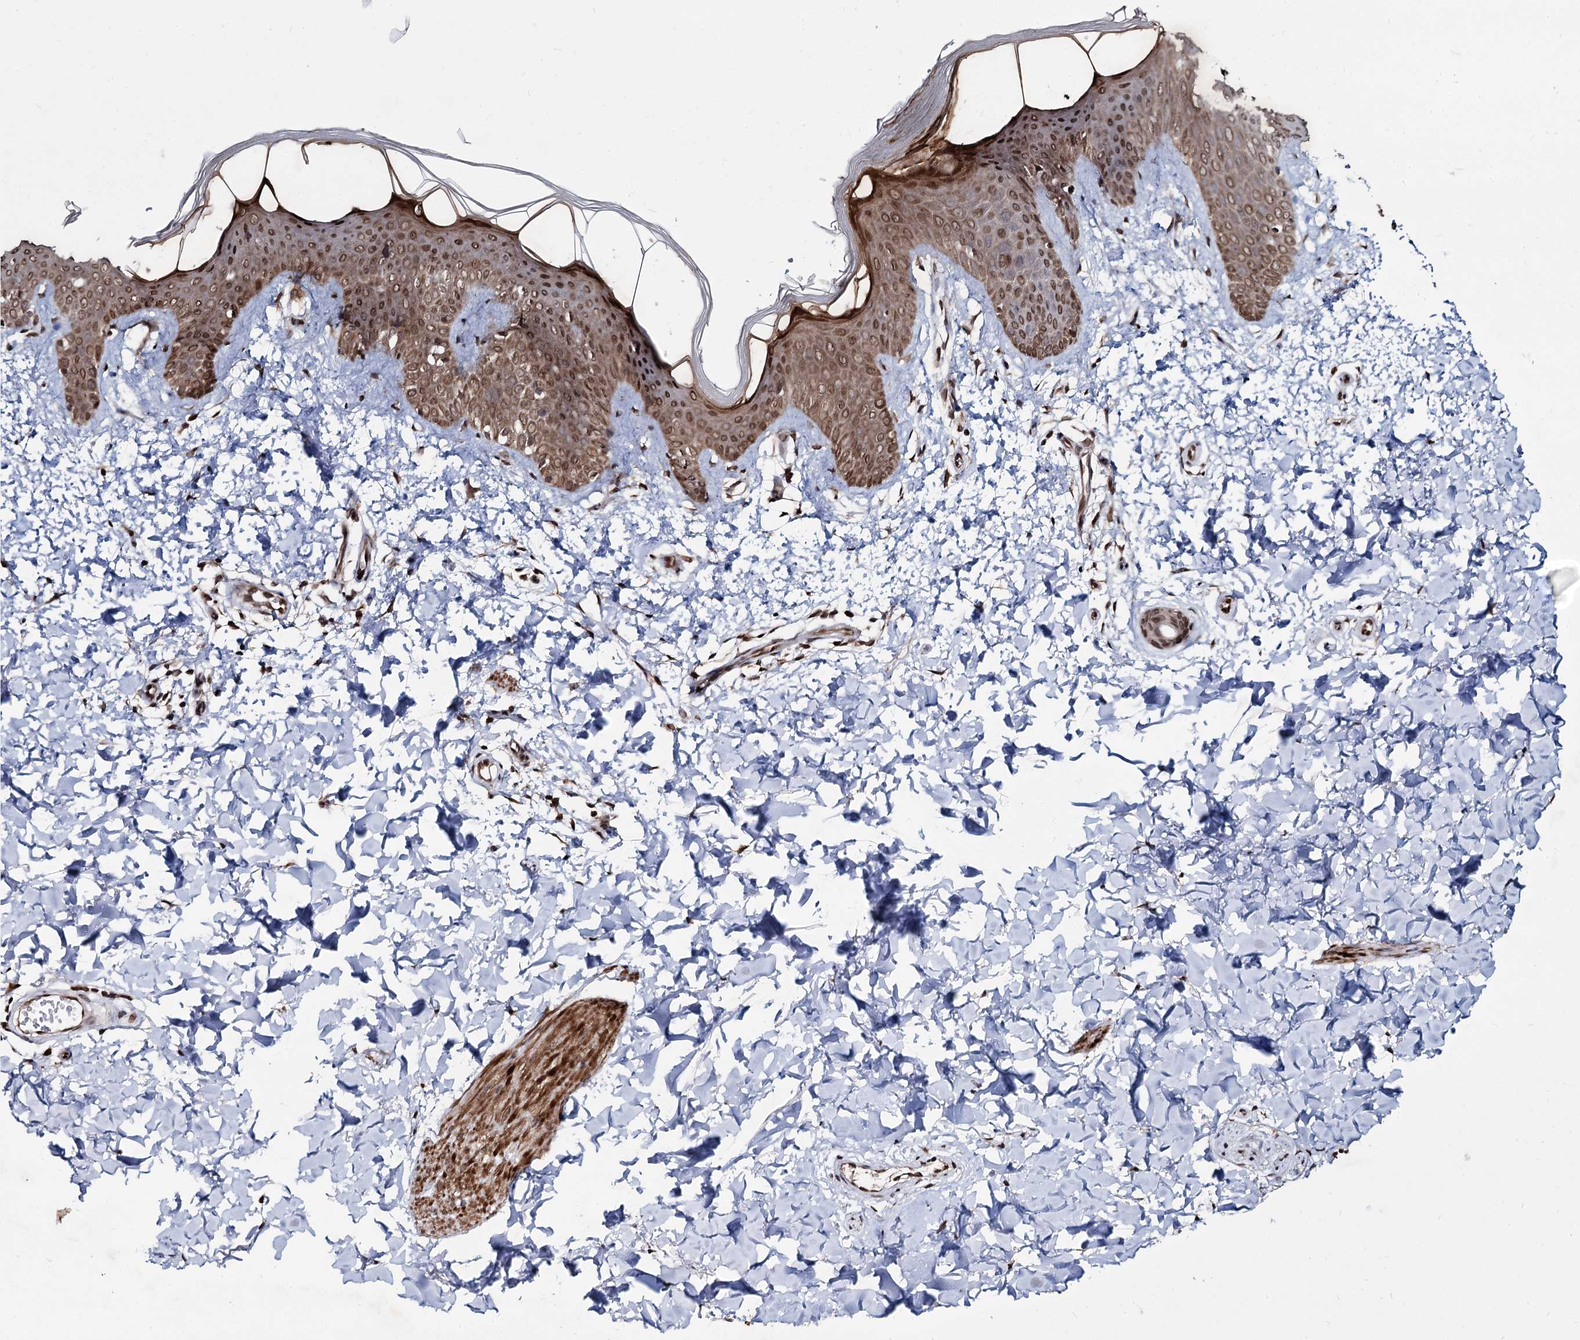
{"staining": {"intensity": "moderate", "quantity": ">75%", "location": "cytoplasmic/membranous,nuclear"}, "tissue": "skin", "cell_type": "Fibroblasts", "image_type": "normal", "snomed": [{"axis": "morphology", "description": "Normal tissue, NOS"}, {"axis": "topography", "description": "Skin"}], "caption": "An immunohistochemistry (IHC) image of normal tissue is shown. Protein staining in brown shows moderate cytoplasmic/membranous,nuclear positivity in skin within fibroblasts. (brown staining indicates protein expression, while blue staining denotes nuclei).", "gene": "RNF6", "patient": {"sex": "male", "age": 36}}